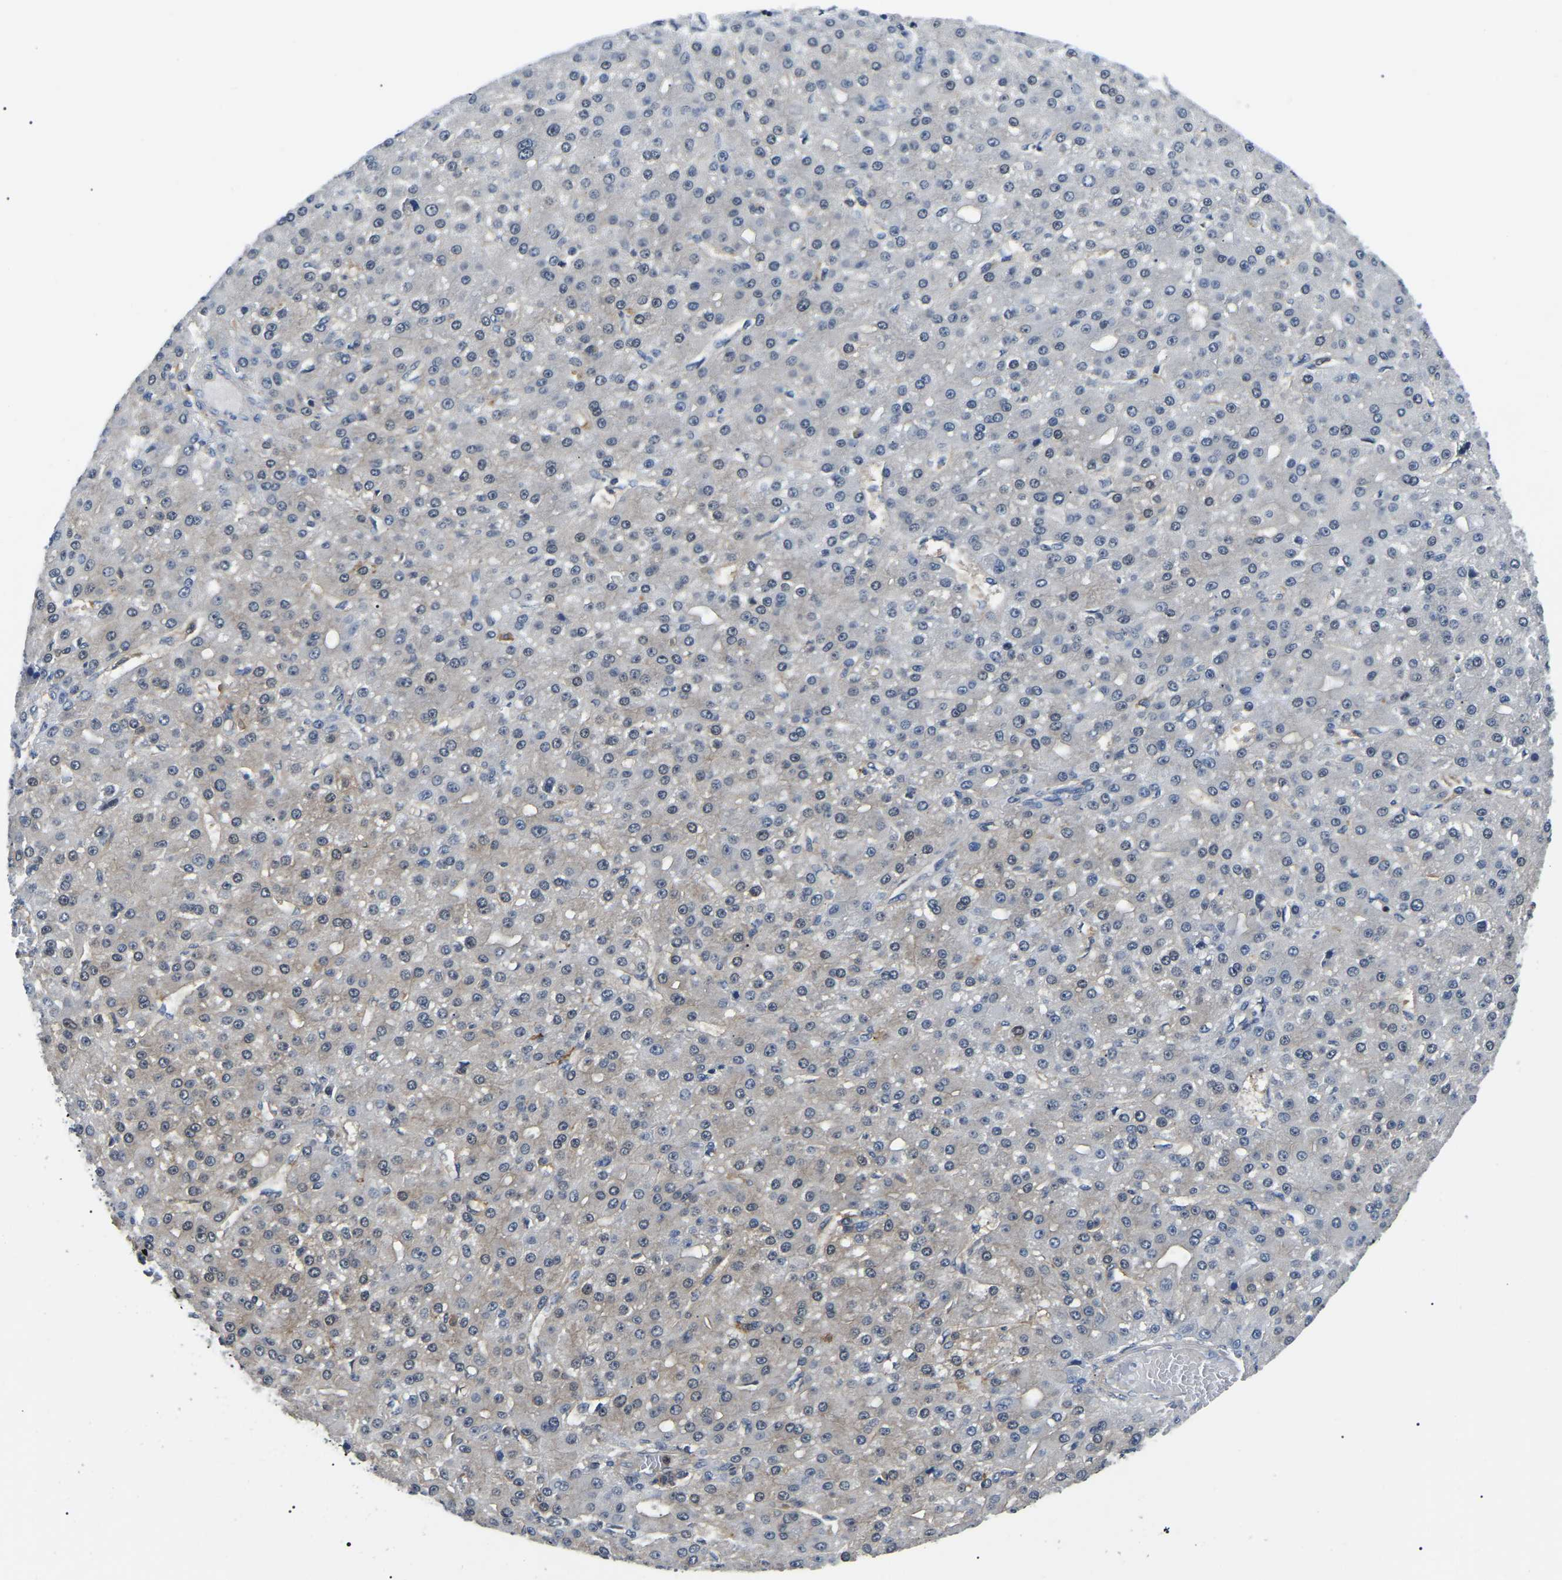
{"staining": {"intensity": "weak", "quantity": "<25%", "location": "cytoplasmic/membranous,nuclear"}, "tissue": "liver cancer", "cell_type": "Tumor cells", "image_type": "cancer", "snomed": [{"axis": "morphology", "description": "Carcinoma, Hepatocellular, NOS"}, {"axis": "topography", "description": "Liver"}], "caption": "IHC of hepatocellular carcinoma (liver) shows no expression in tumor cells.", "gene": "RRP1B", "patient": {"sex": "male", "age": 67}}